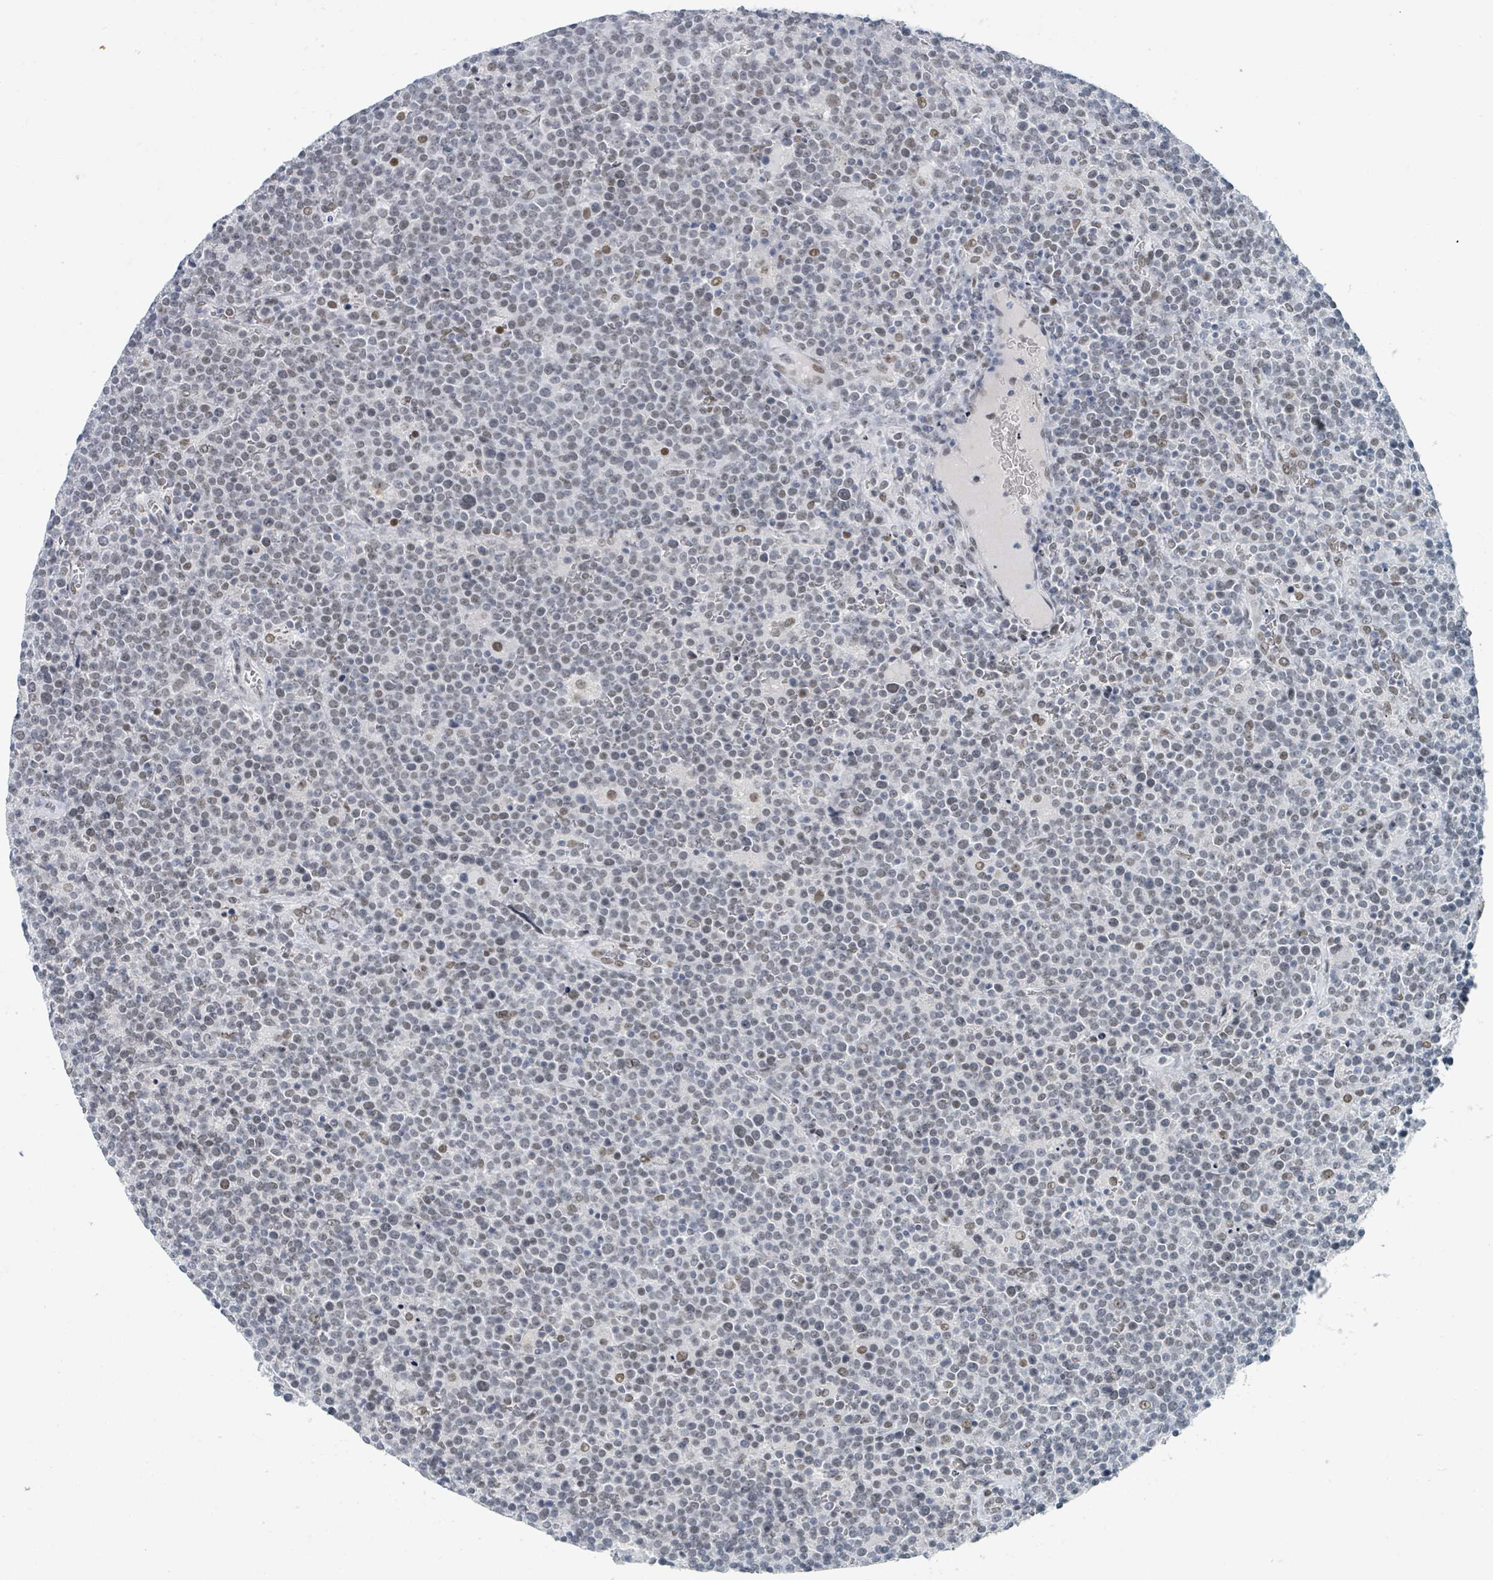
{"staining": {"intensity": "weak", "quantity": "<25%", "location": "nuclear"}, "tissue": "lymphoma", "cell_type": "Tumor cells", "image_type": "cancer", "snomed": [{"axis": "morphology", "description": "Malignant lymphoma, non-Hodgkin's type, High grade"}, {"axis": "topography", "description": "Lymph node"}], "caption": "IHC photomicrograph of neoplastic tissue: human lymphoma stained with DAB (3,3'-diaminobenzidine) exhibits no significant protein positivity in tumor cells. The staining is performed using DAB brown chromogen with nuclei counter-stained in using hematoxylin.", "gene": "EHMT2", "patient": {"sex": "male", "age": 61}}